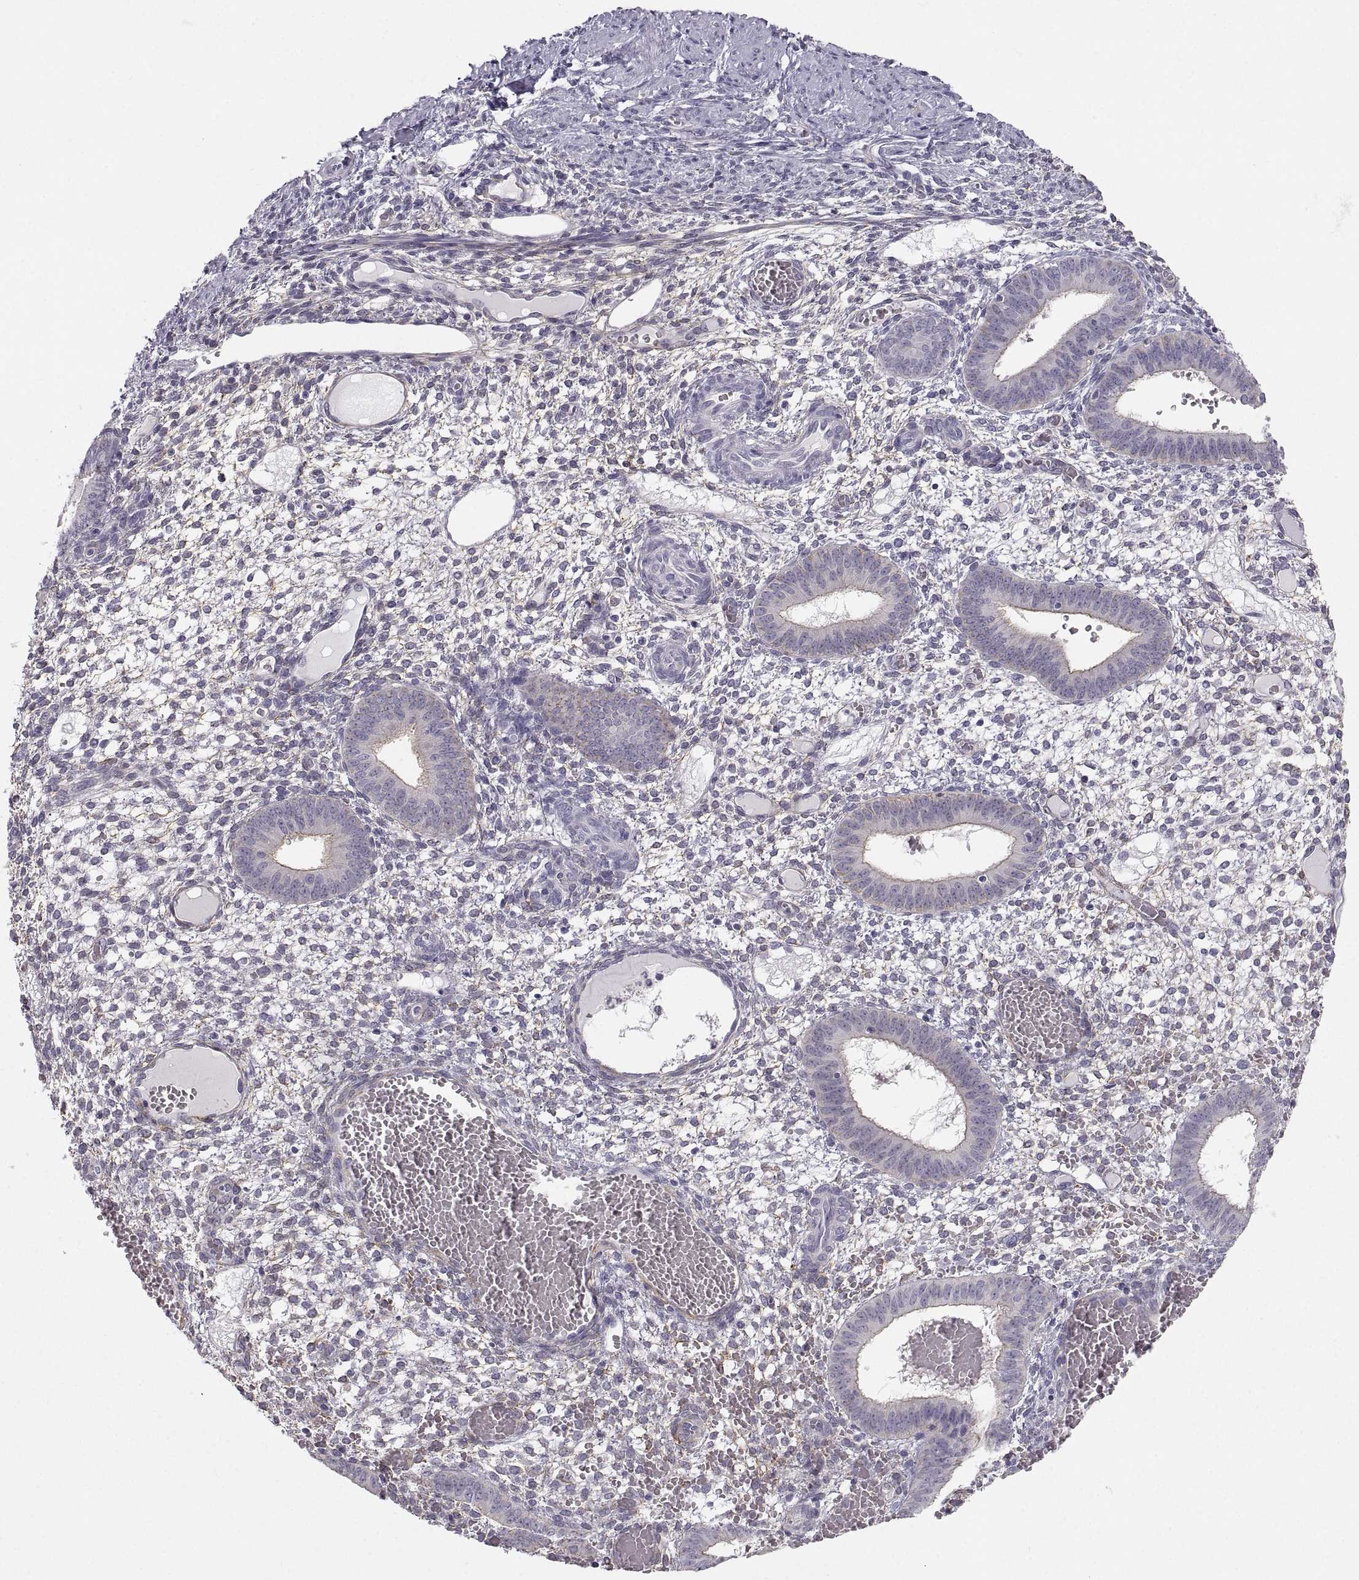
{"staining": {"intensity": "negative", "quantity": "none", "location": "none"}, "tissue": "endometrium", "cell_type": "Cells in endometrial stroma", "image_type": "normal", "snomed": [{"axis": "morphology", "description": "Normal tissue, NOS"}, {"axis": "topography", "description": "Endometrium"}], "caption": "High power microscopy micrograph of an immunohistochemistry (IHC) micrograph of benign endometrium, revealing no significant staining in cells in endometrial stroma.", "gene": "ZNF185", "patient": {"sex": "female", "age": 42}}